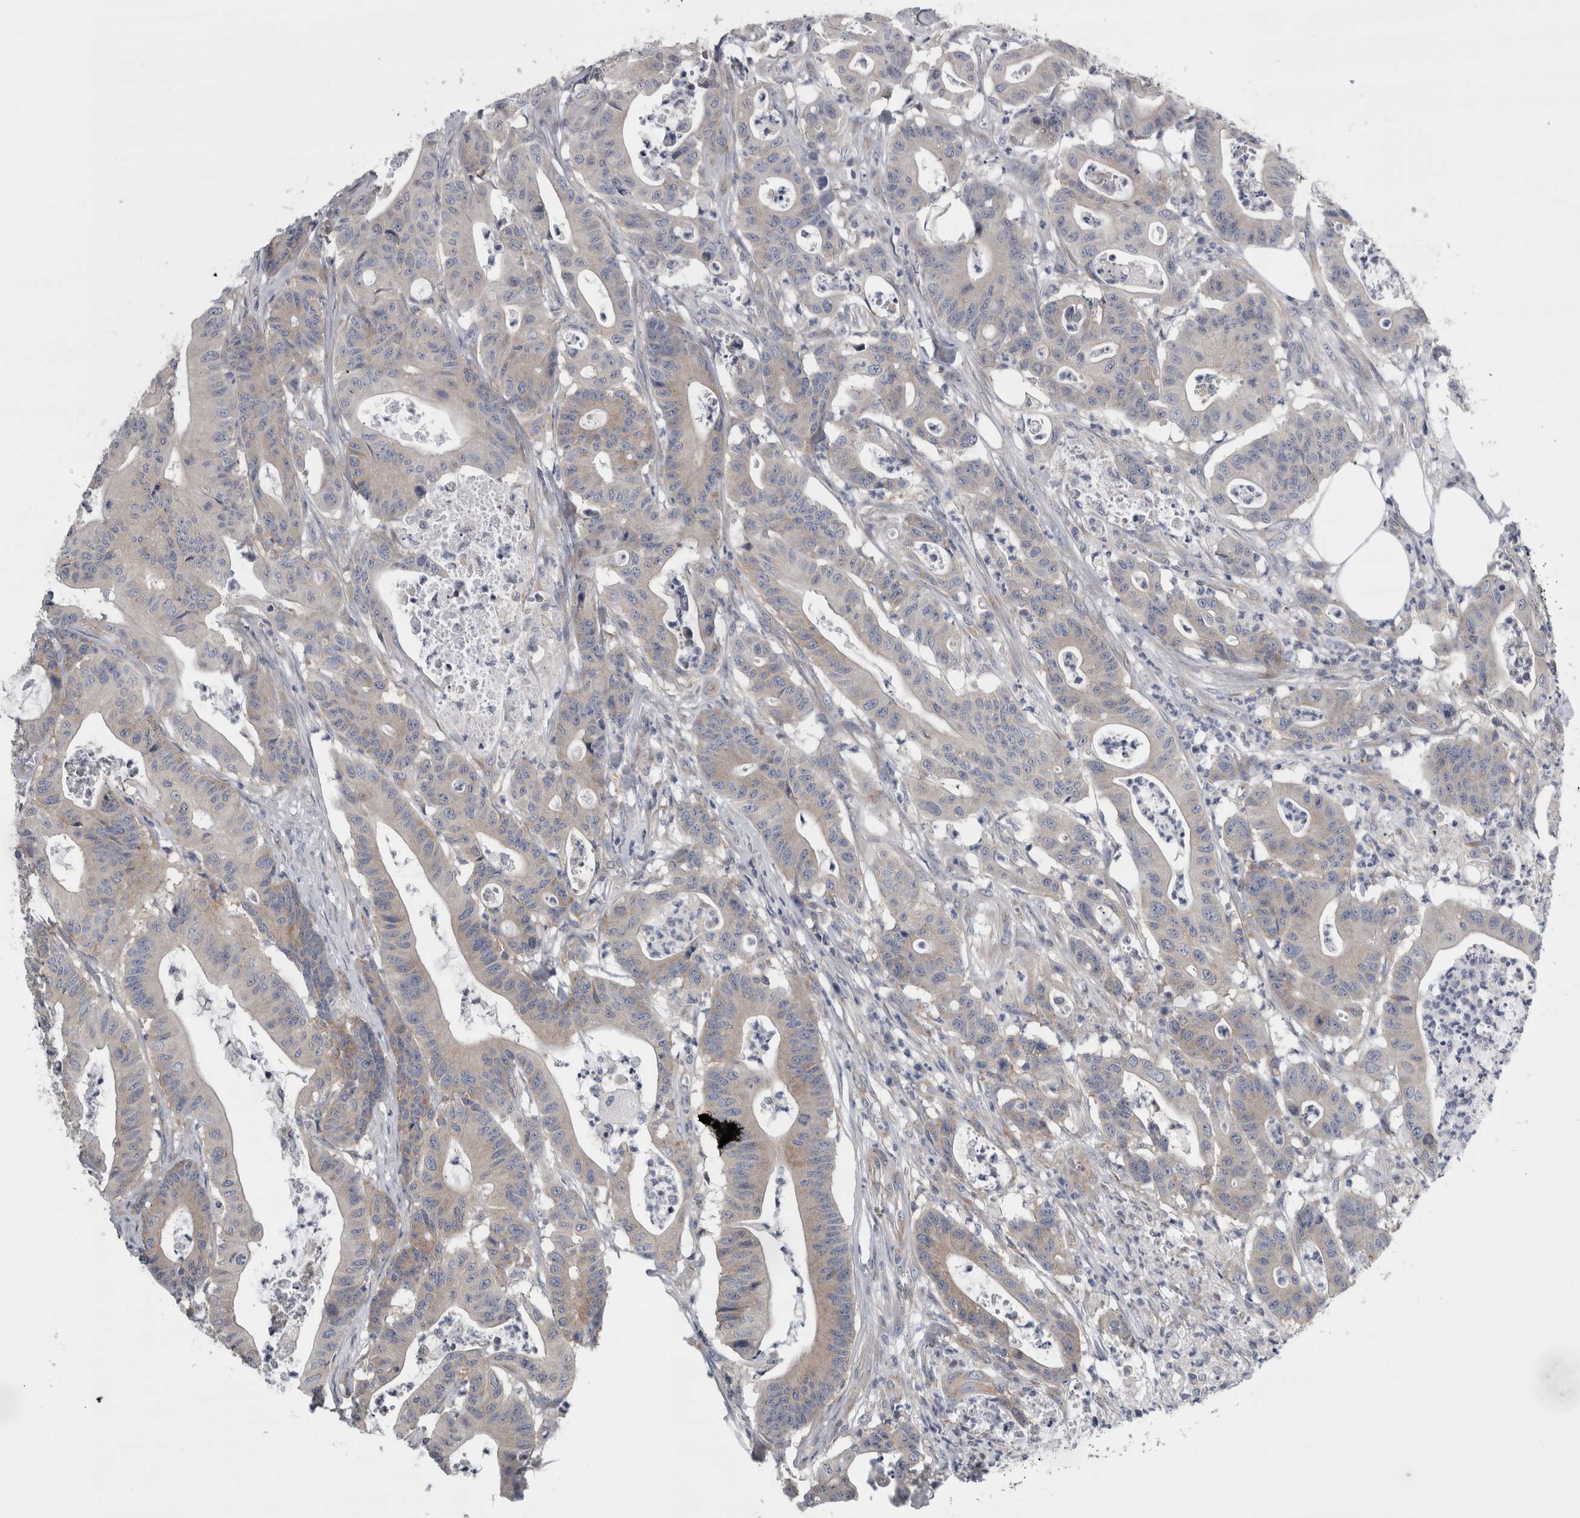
{"staining": {"intensity": "weak", "quantity": "<25%", "location": "cytoplasmic/membranous"}, "tissue": "colorectal cancer", "cell_type": "Tumor cells", "image_type": "cancer", "snomed": [{"axis": "morphology", "description": "Adenocarcinoma, NOS"}, {"axis": "topography", "description": "Colon"}], "caption": "An IHC histopathology image of colorectal adenocarcinoma is shown. There is no staining in tumor cells of colorectal adenocarcinoma.", "gene": "PRRC2C", "patient": {"sex": "female", "age": 84}}